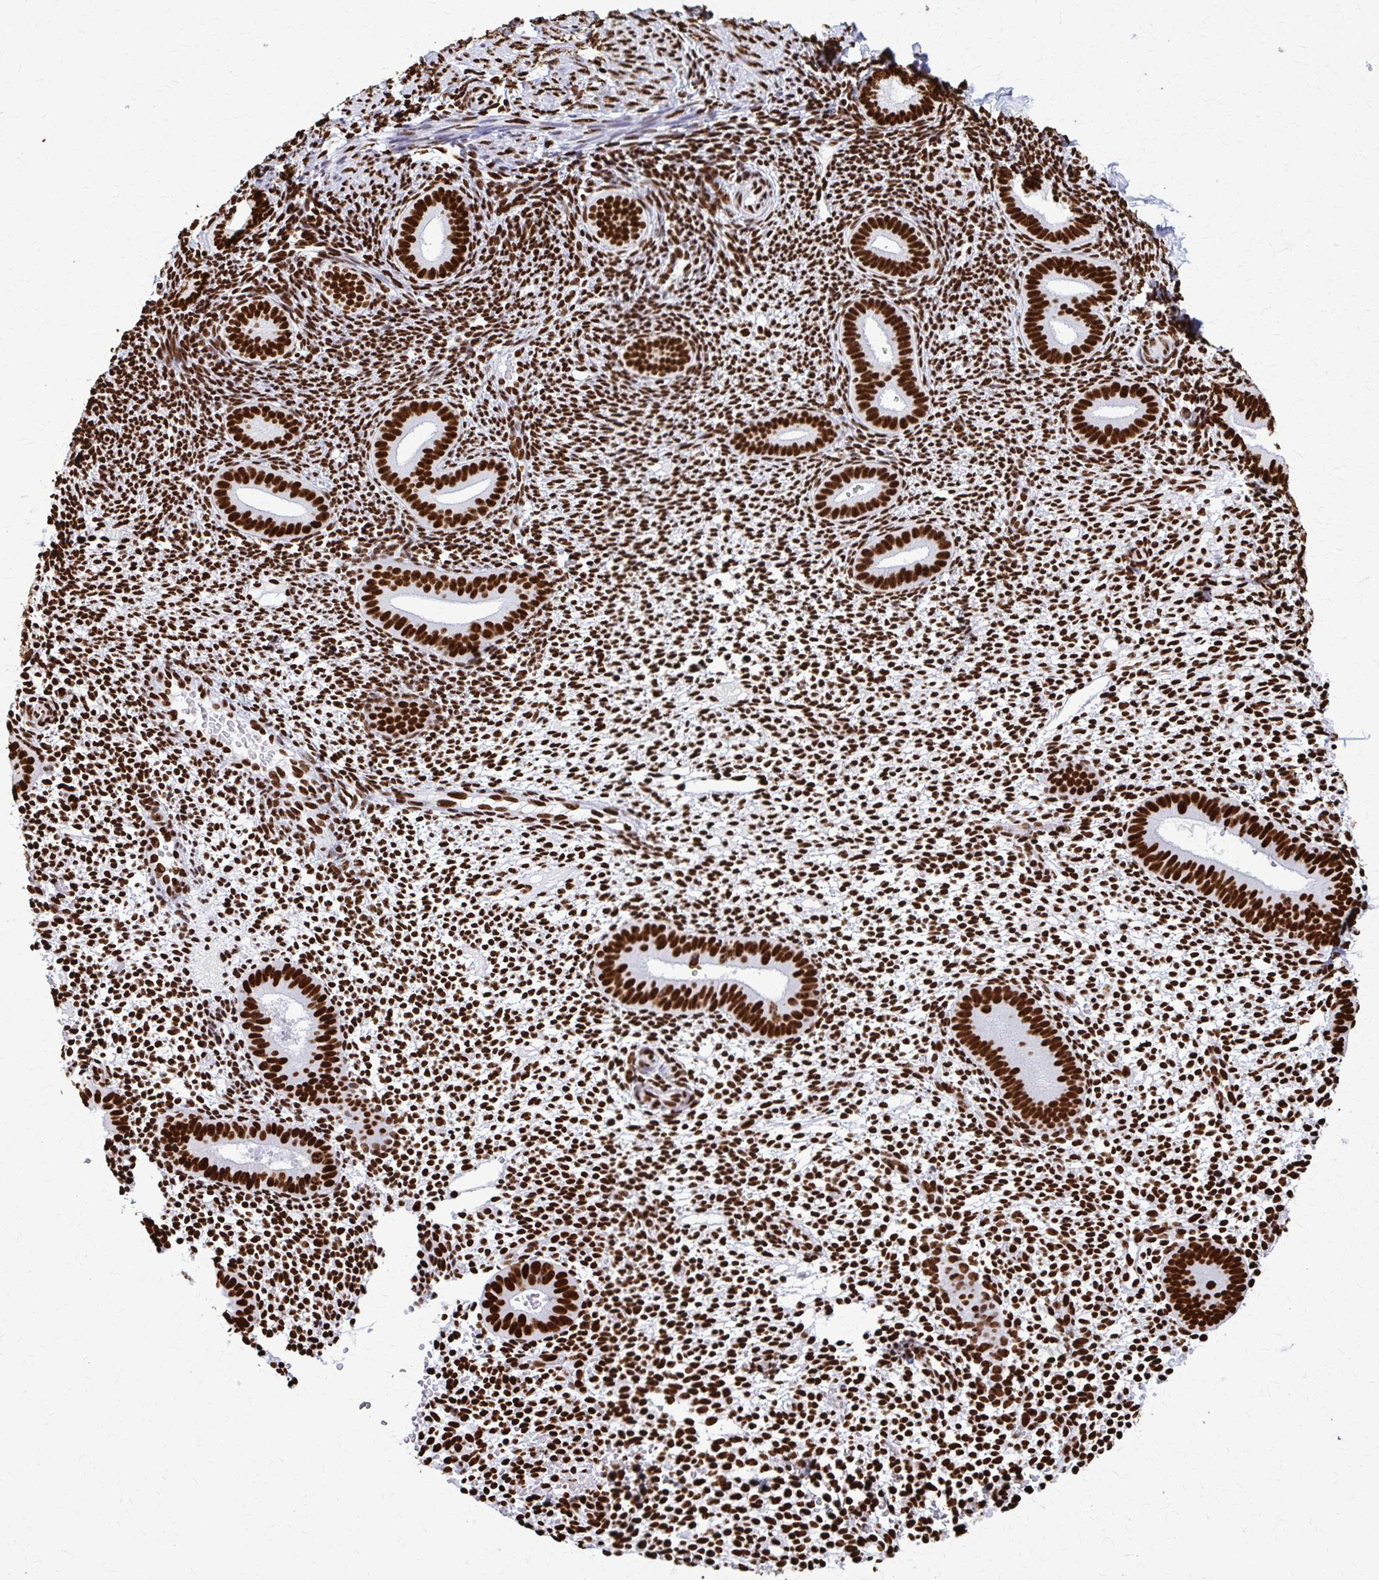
{"staining": {"intensity": "strong", "quantity": ">75%", "location": "nuclear"}, "tissue": "endometrium", "cell_type": "Cells in endometrial stroma", "image_type": "normal", "snomed": [{"axis": "morphology", "description": "Normal tissue, NOS"}, {"axis": "topography", "description": "Endometrium"}], "caption": "Strong nuclear expression for a protein is identified in about >75% of cells in endometrial stroma of normal endometrium using IHC.", "gene": "SFPQ", "patient": {"sex": "female", "age": 40}}